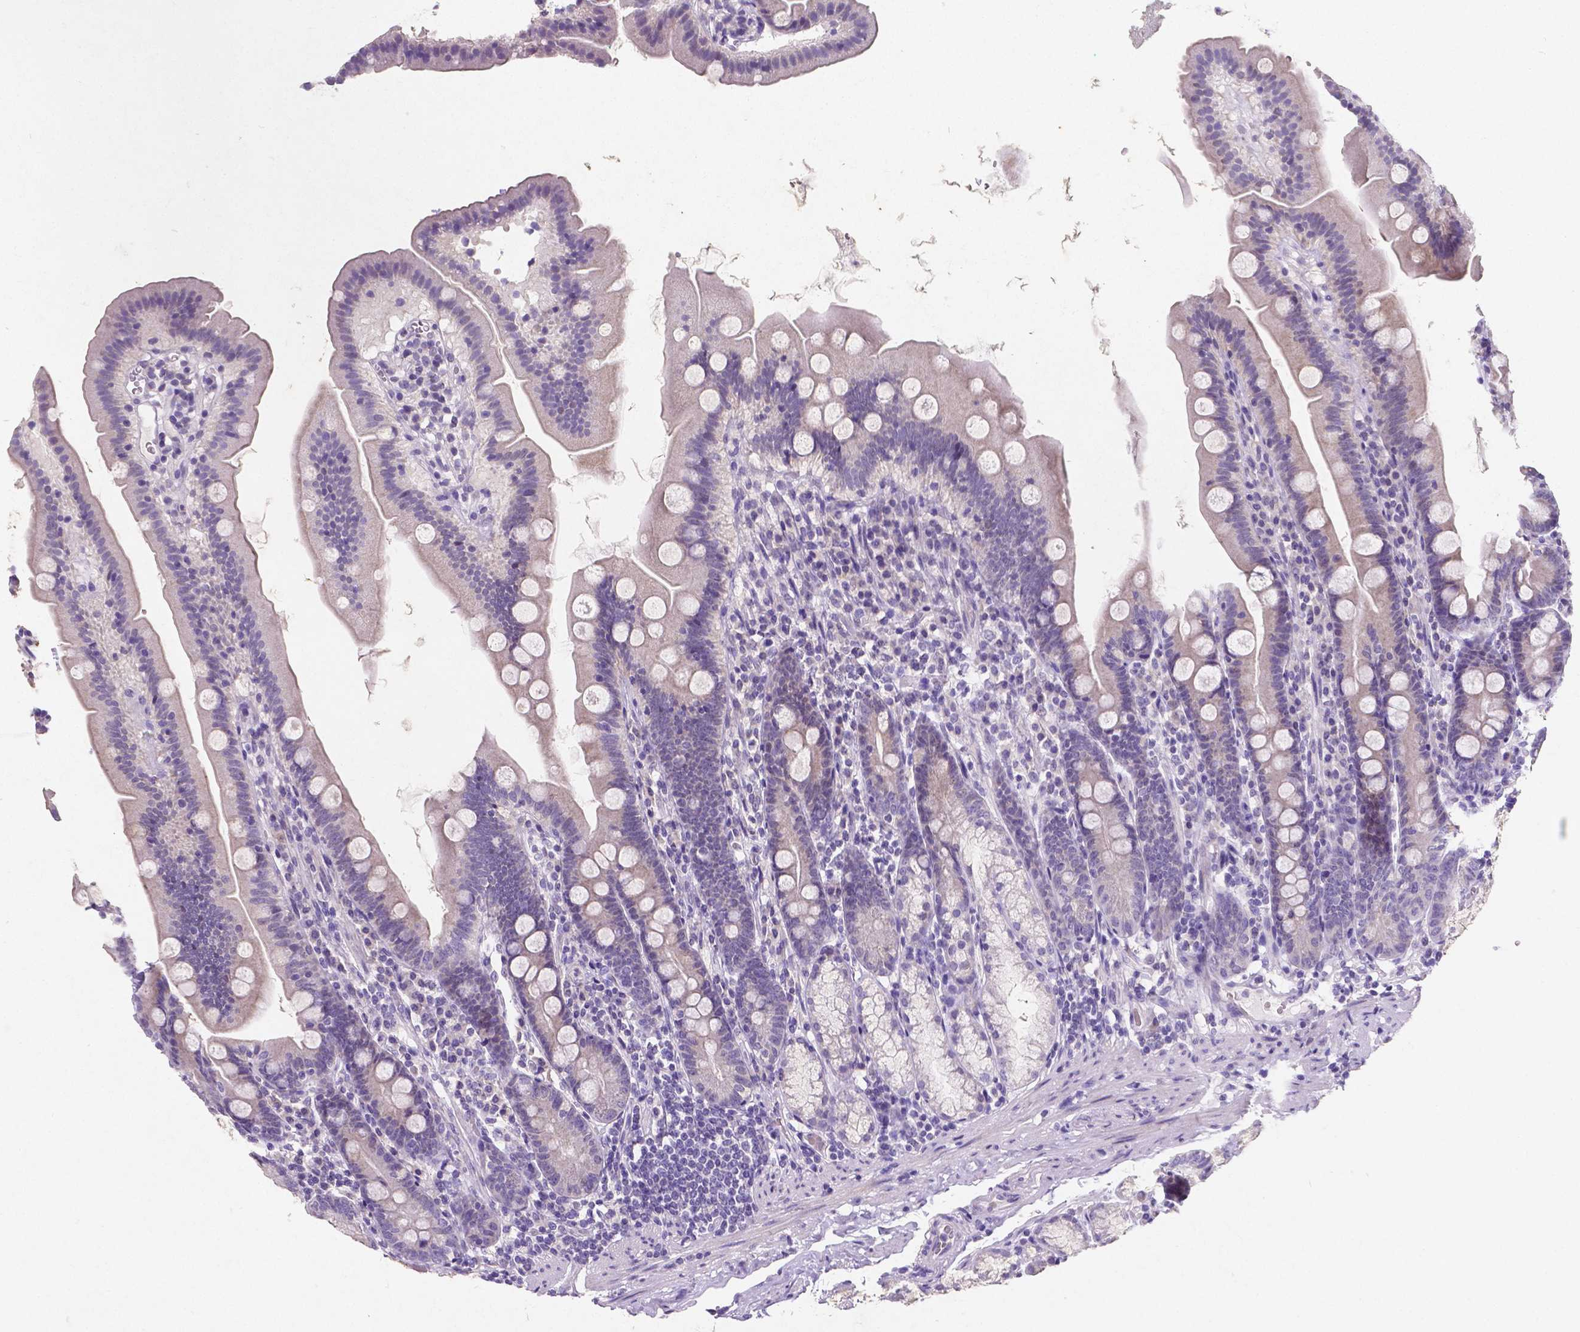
{"staining": {"intensity": "negative", "quantity": "none", "location": "none"}, "tissue": "duodenum", "cell_type": "Glandular cells", "image_type": "normal", "snomed": [{"axis": "morphology", "description": "Normal tissue, NOS"}, {"axis": "topography", "description": "Duodenum"}], "caption": "Duodenum stained for a protein using immunohistochemistry (IHC) reveals no positivity glandular cells.", "gene": "SATB2", "patient": {"sex": "female", "age": 67}}